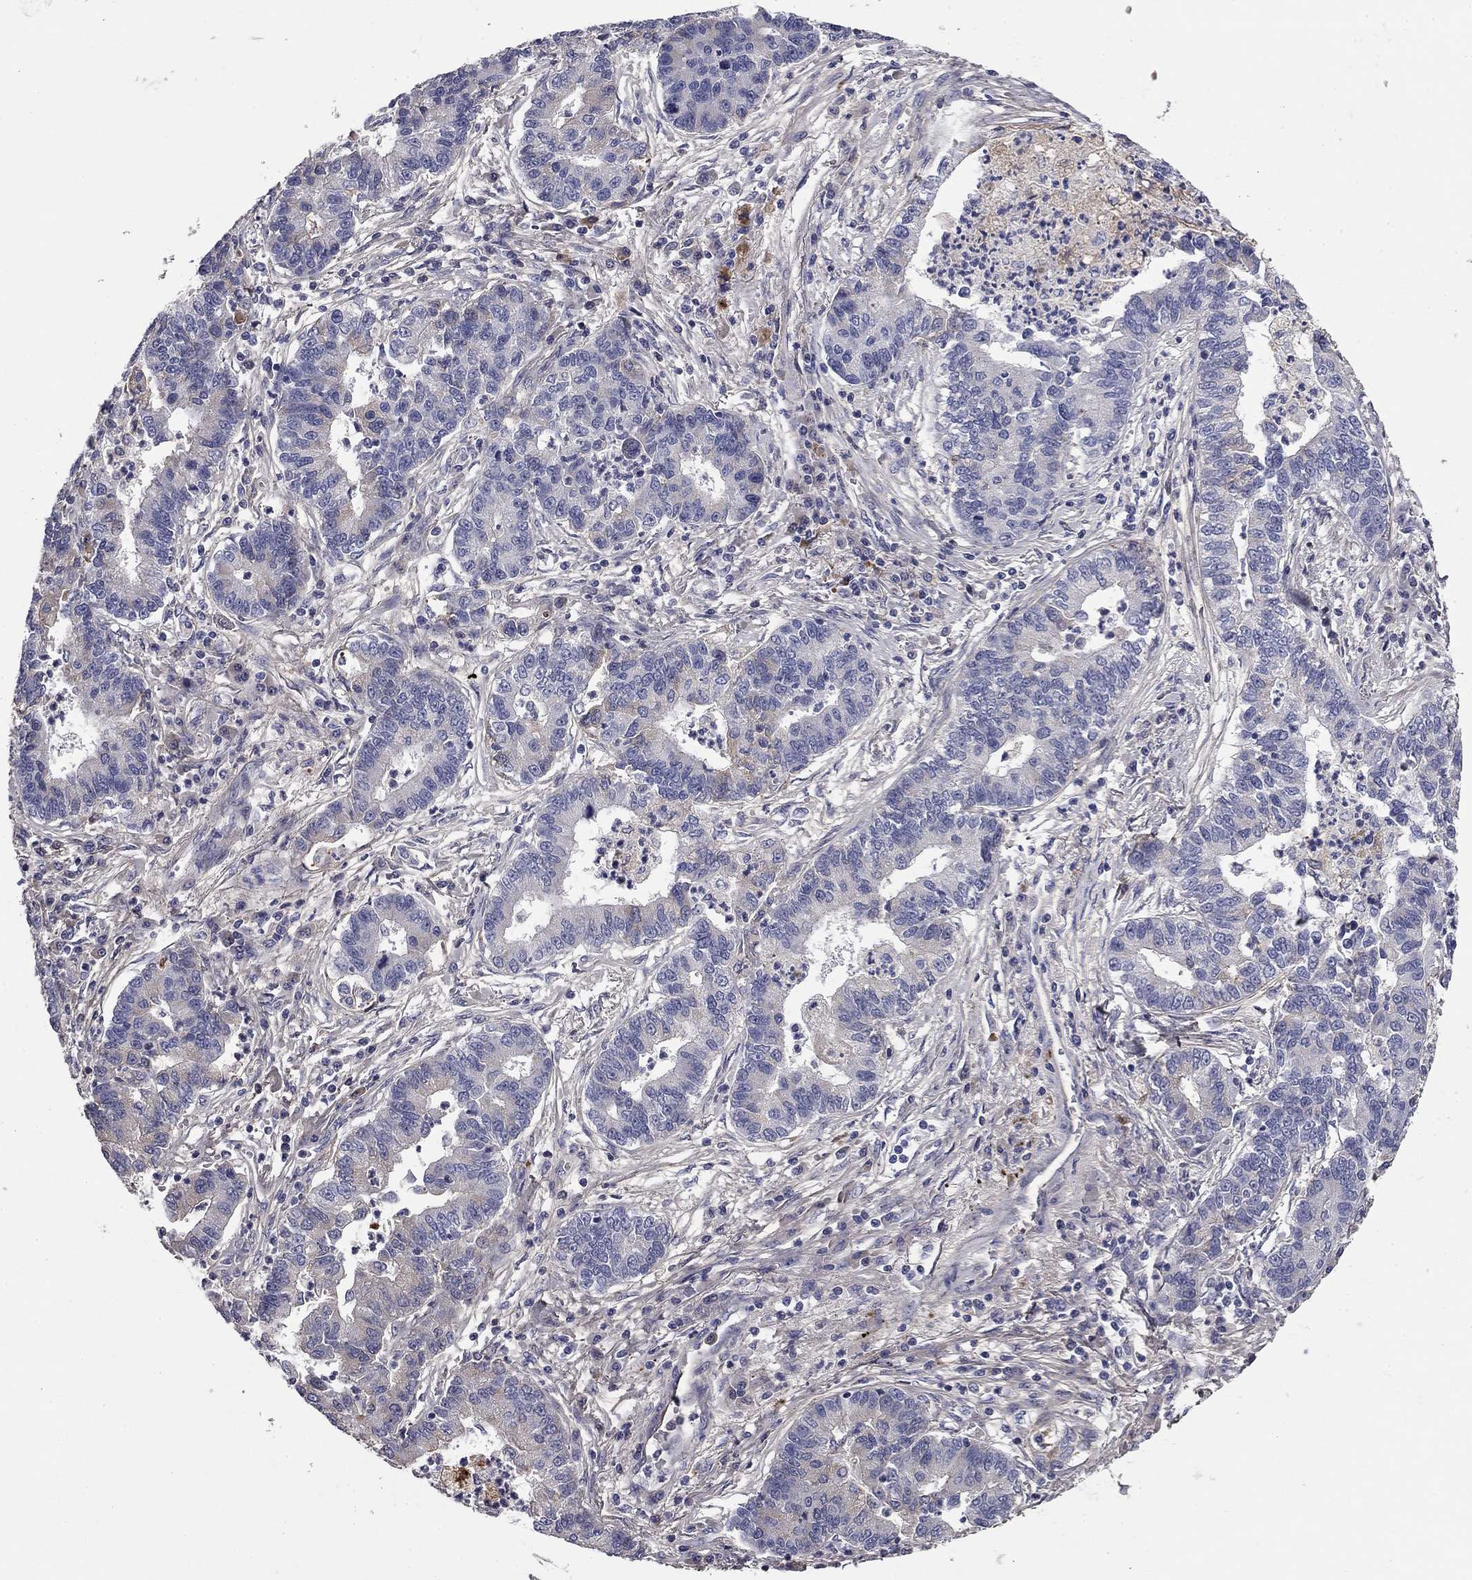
{"staining": {"intensity": "negative", "quantity": "none", "location": "none"}, "tissue": "lung cancer", "cell_type": "Tumor cells", "image_type": "cancer", "snomed": [{"axis": "morphology", "description": "Adenocarcinoma, NOS"}, {"axis": "topography", "description": "Lung"}], "caption": "Immunohistochemistry of lung adenocarcinoma demonstrates no positivity in tumor cells.", "gene": "COL2A1", "patient": {"sex": "female", "age": 57}}